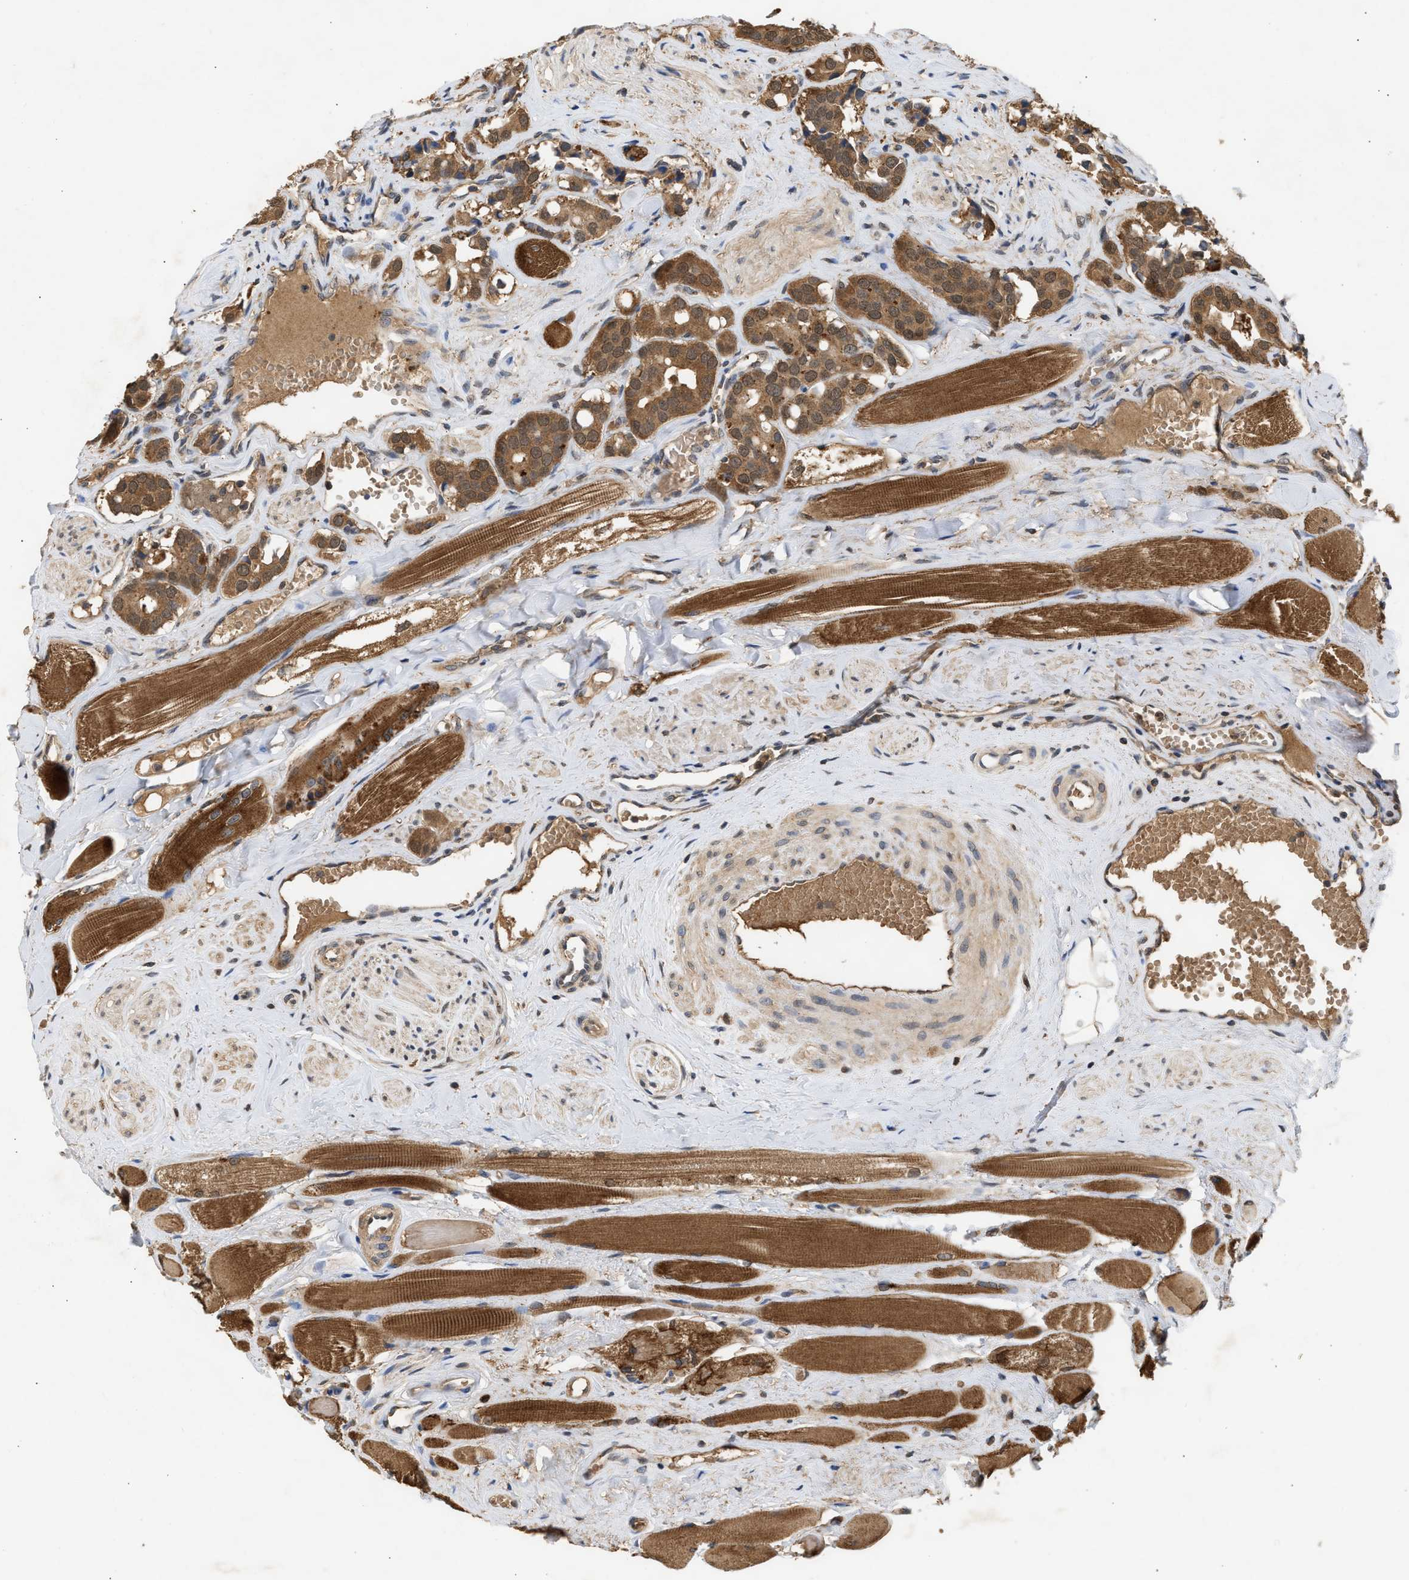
{"staining": {"intensity": "moderate", "quantity": ">75%", "location": "cytoplasmic/membranous,nuclear"}, "tissue": "prostate cancer", "cell_type": "Tumor cells", "image_type": "cancer", "snomed": [{"axis": "morphology", "description": "Adenocarcinoma, High grade"}, {"axis": "topography", "description": "Prostate"}], "caption": "Tumor cells exhibit moderate cytoplasmic/membranous and nuclear expression in approximately >75% of cells in prostate cancer. (DAB (3,3'-diaminobenzidine) = brown stain, brightfield microscopy at high magnification).", "gene": "FITM1", "patient": {"sex": "male", "age": 52}}